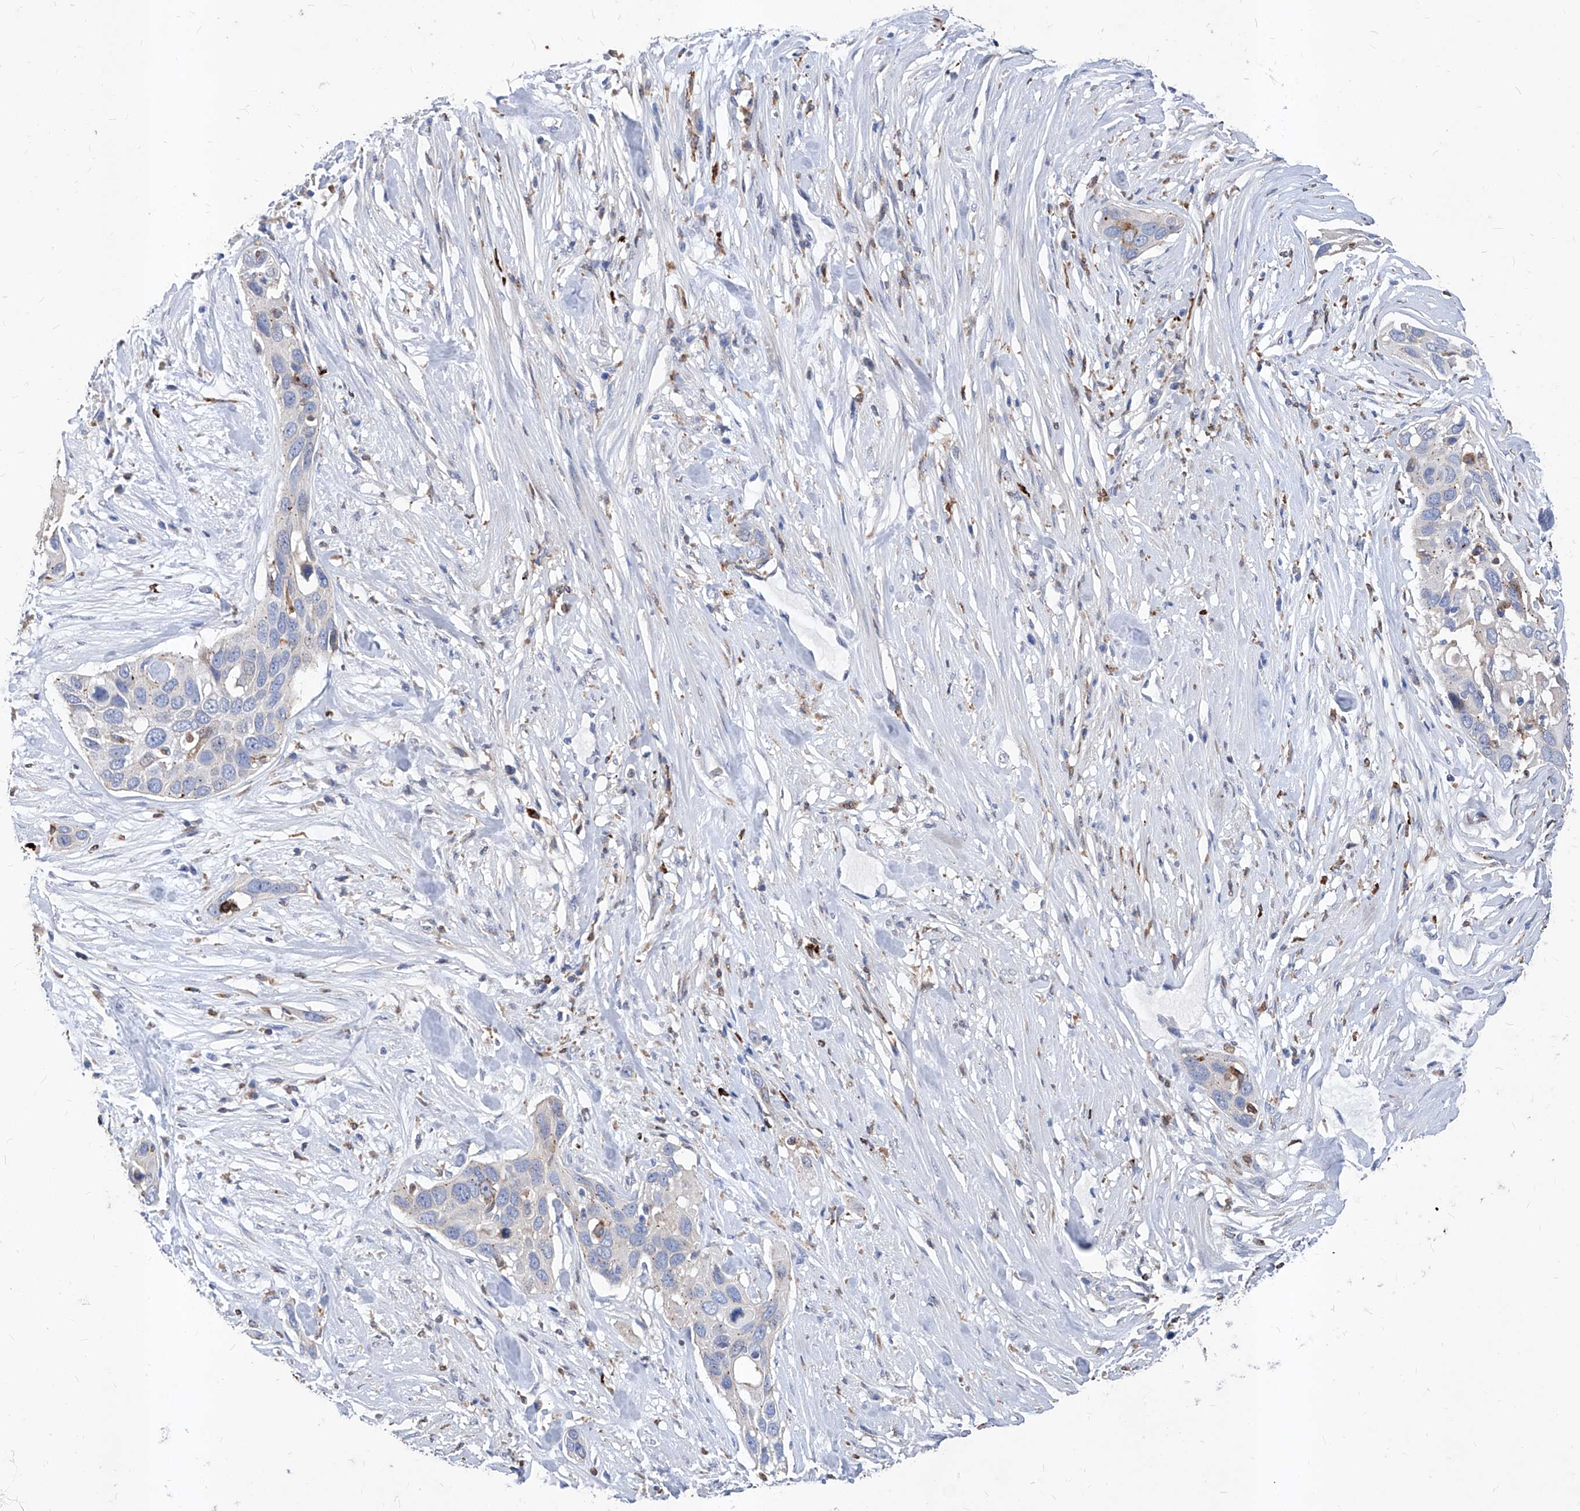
{"staining": {"intensity": "negative", "quantity": "none", "location": "none"}, "tissue": "pancreatic cancer", "cell_type": "Tumor cells", "image_type": "cancer", "snomed": [{"axis": "morphology", "description": "Adenocarcinoma, NOS"}, {"axis": "topography", "description": "Pancreas"}], "caption": "IHC micrograph of human adenocarcinoma (pancreatic) stained for a protein (brown), which demonstrates no expression in tumor cells.", "gene": "UBOX5", "patient": {"sex": "female", "age": 60}}